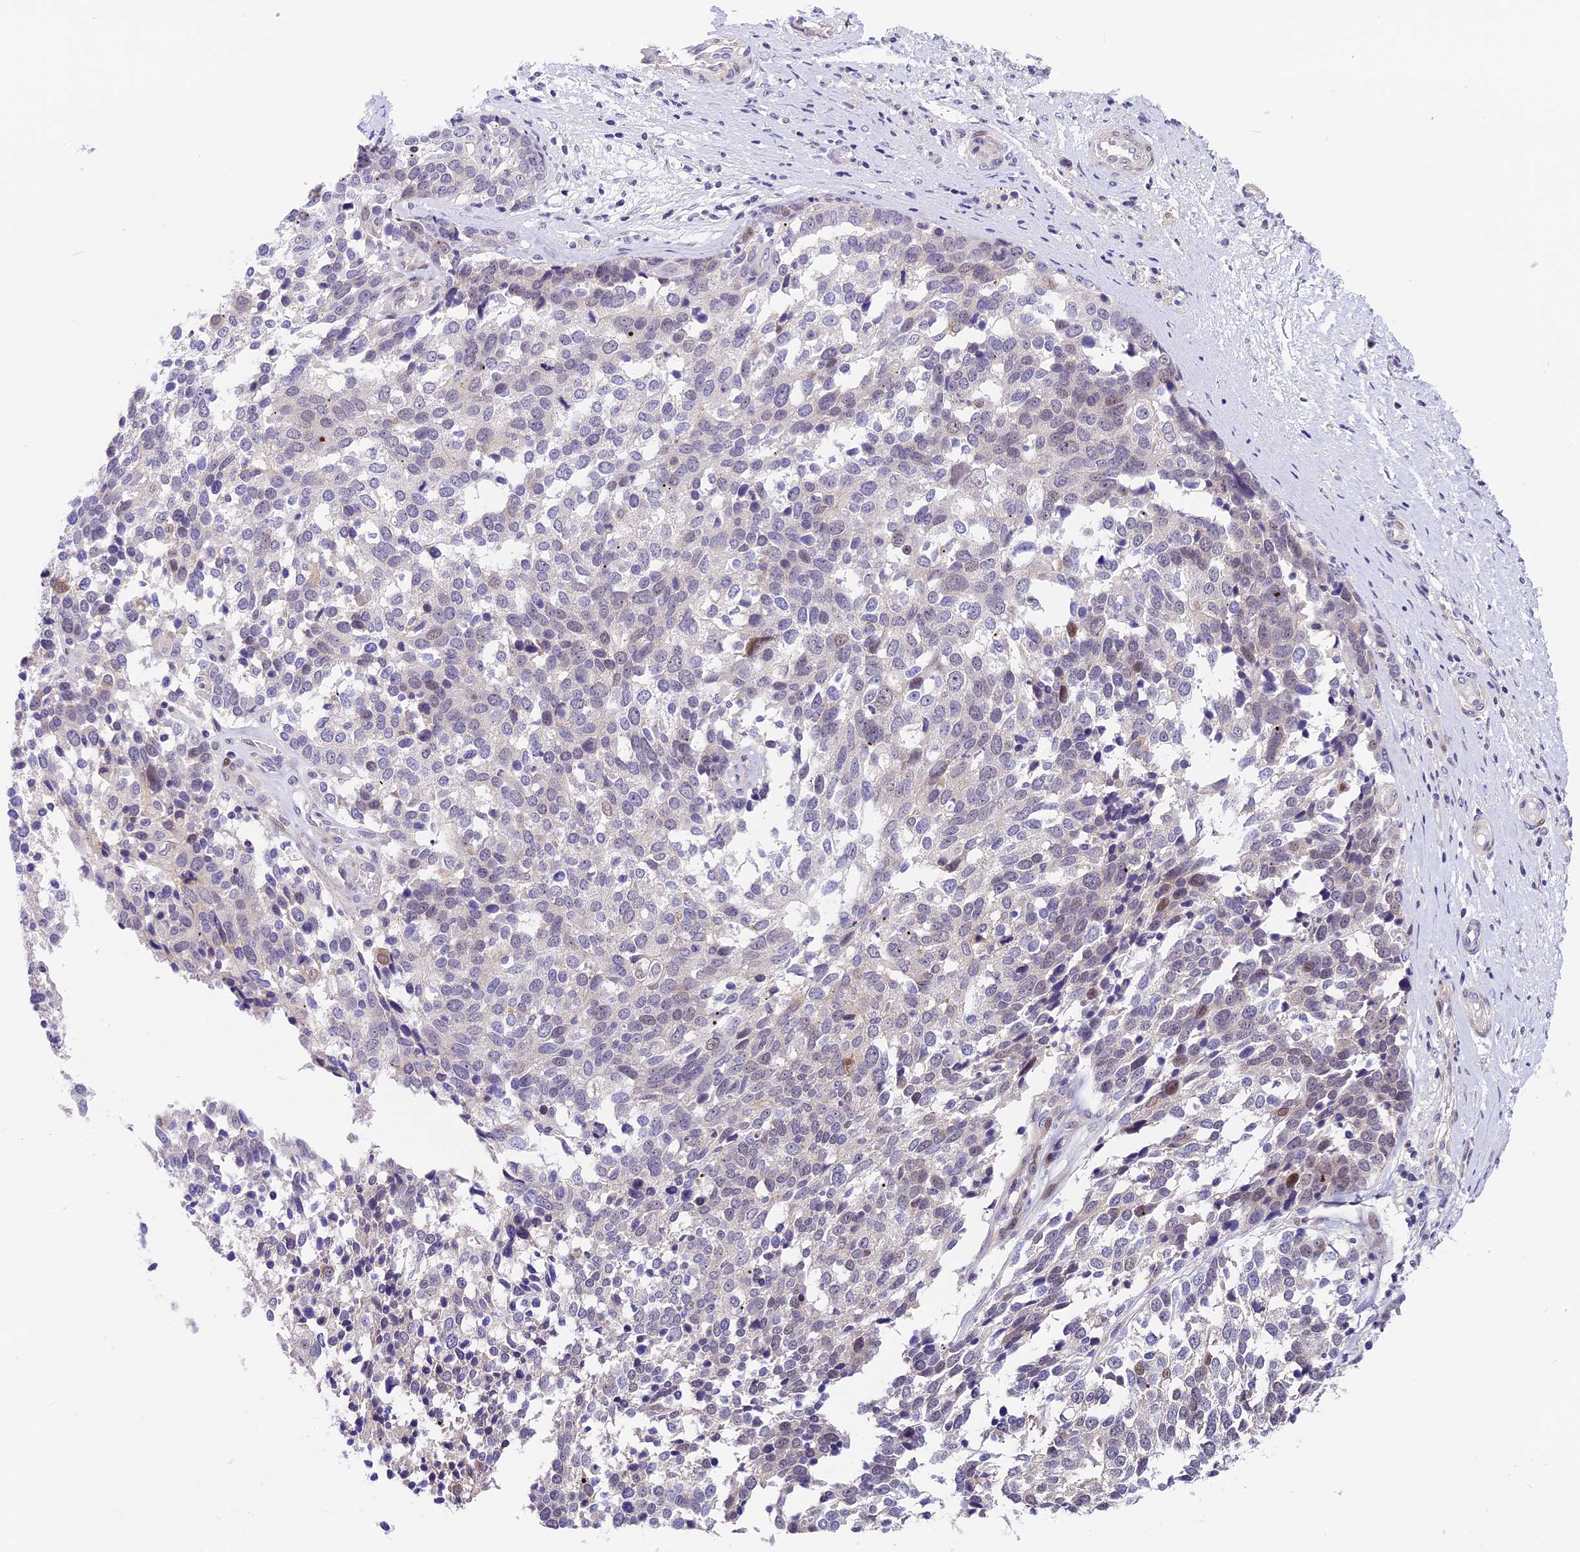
{"staining": {"intensity": "negative", "quantity": "none", "location": "none"}, "tissue": "ovarian cancer", "cell_type": "Tumor cells", "image_type": "cancer", "snomed": [{"axis": "morphology", "description": "Cystadenocarcinoma, serous, NOS"}, {"axis": "topography", "description": "Ovary"}], "caption": "There is no significant positivity in tumor cells of serous cystadenocarcinoma (ovarian). (DAB (3,3'-diaminobenzidine) immunohistochemistry (IHC) with hematoxylin counter stain).", "gene": "MIDN", "patient": {"sex": "female", "age": 44}}